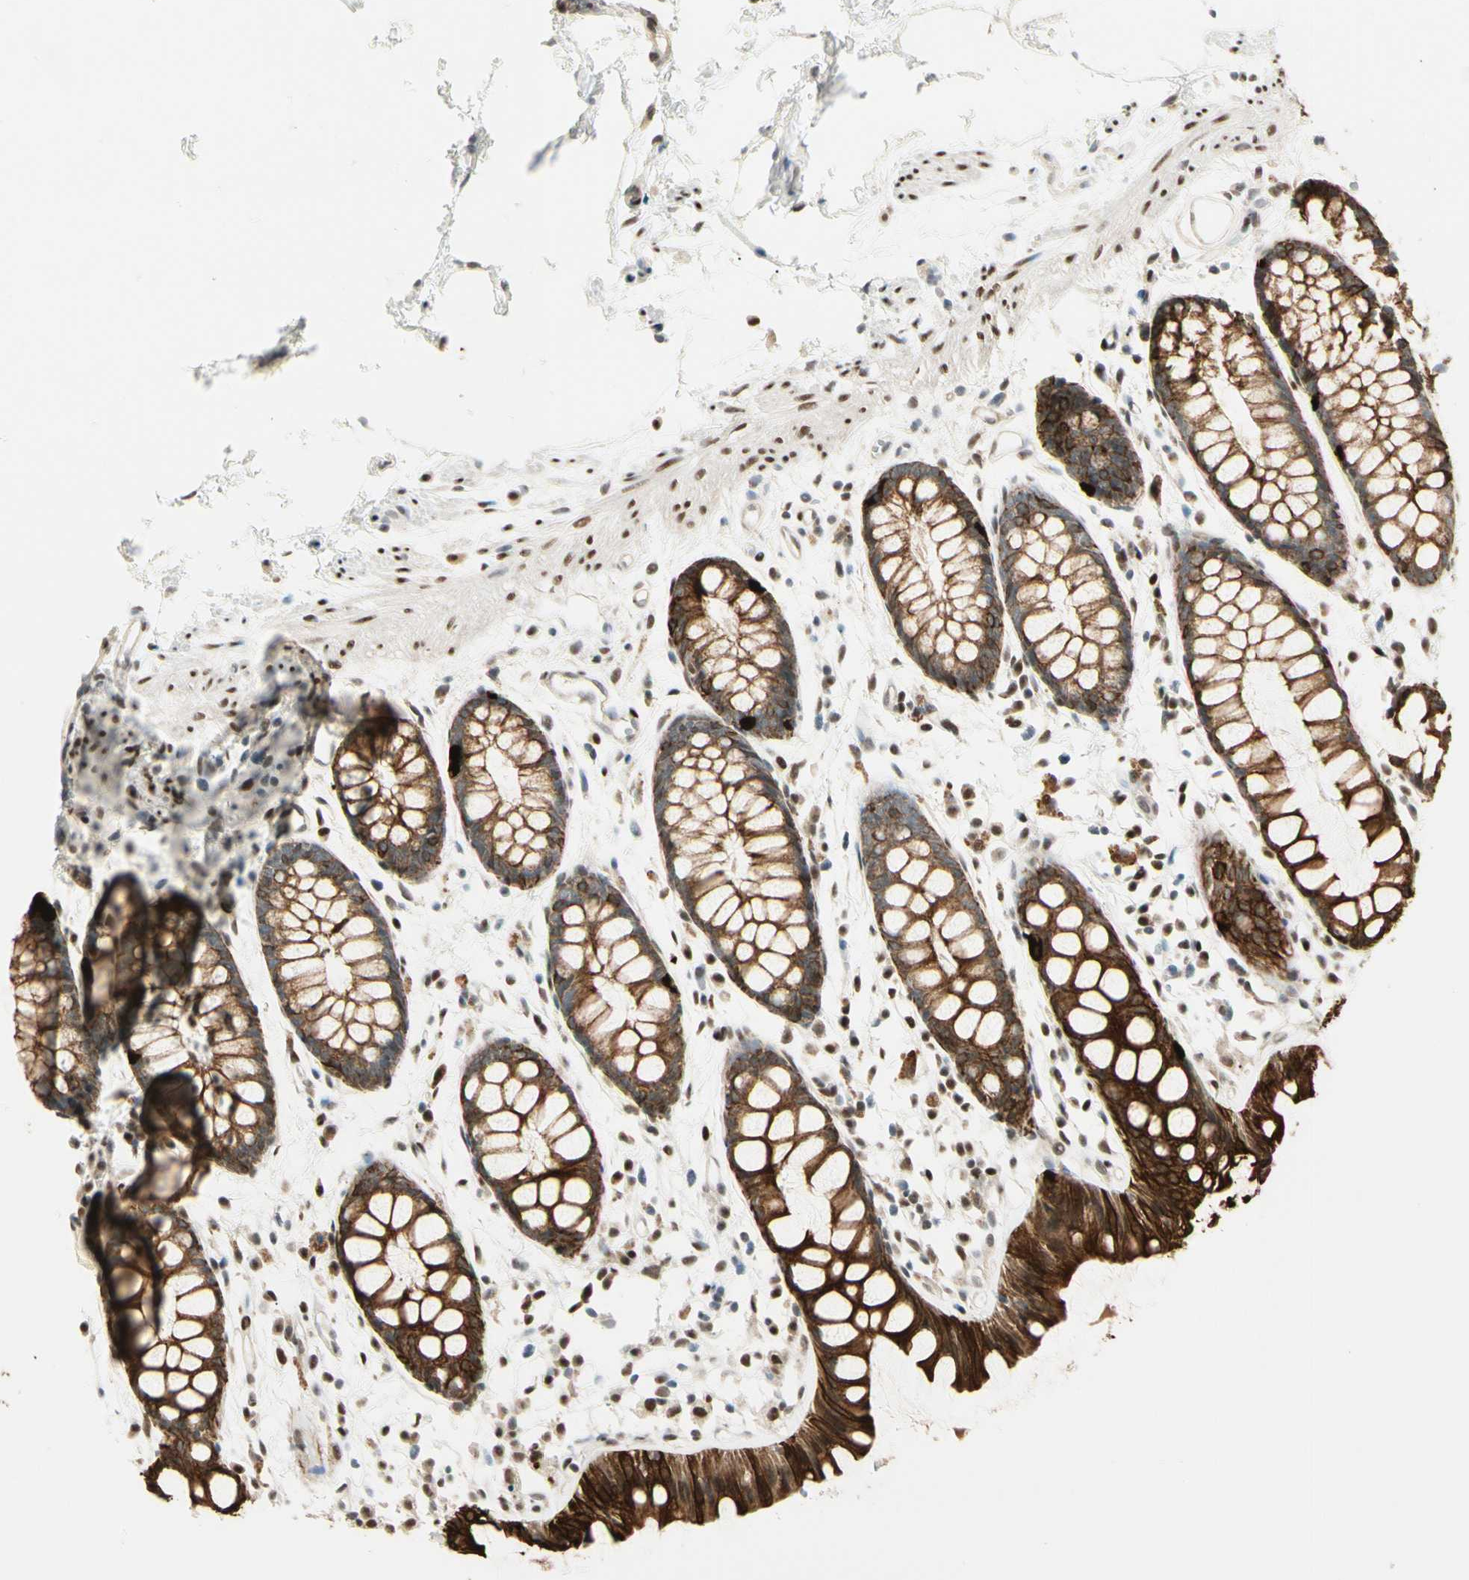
{"staining": {"intensity": "strong", "quantity": ">75%", "location": "cytoplasmic/membranous"}, "tissue": "rectum", "cell_type": "Glandular cells", "image_type": "normal", "snomed": [{"axis": "morphology", "description": "Normal tissue, NOS"}, {"axis": "topography", "description": "Rectum"}], "caption": "Immunohistochemistry (IHC) of benign rectum shows high levels of strong cytoplasmic/membranous positivity in about >75% of glandular cells. The staining was performed using DAB to visualize the protein expression in brown, while the nuclei were stained in blue with hematoxylin (Magnification: 20x).", "gene": "ATXN1", "patient": {"sex": "female", "age": 66}}